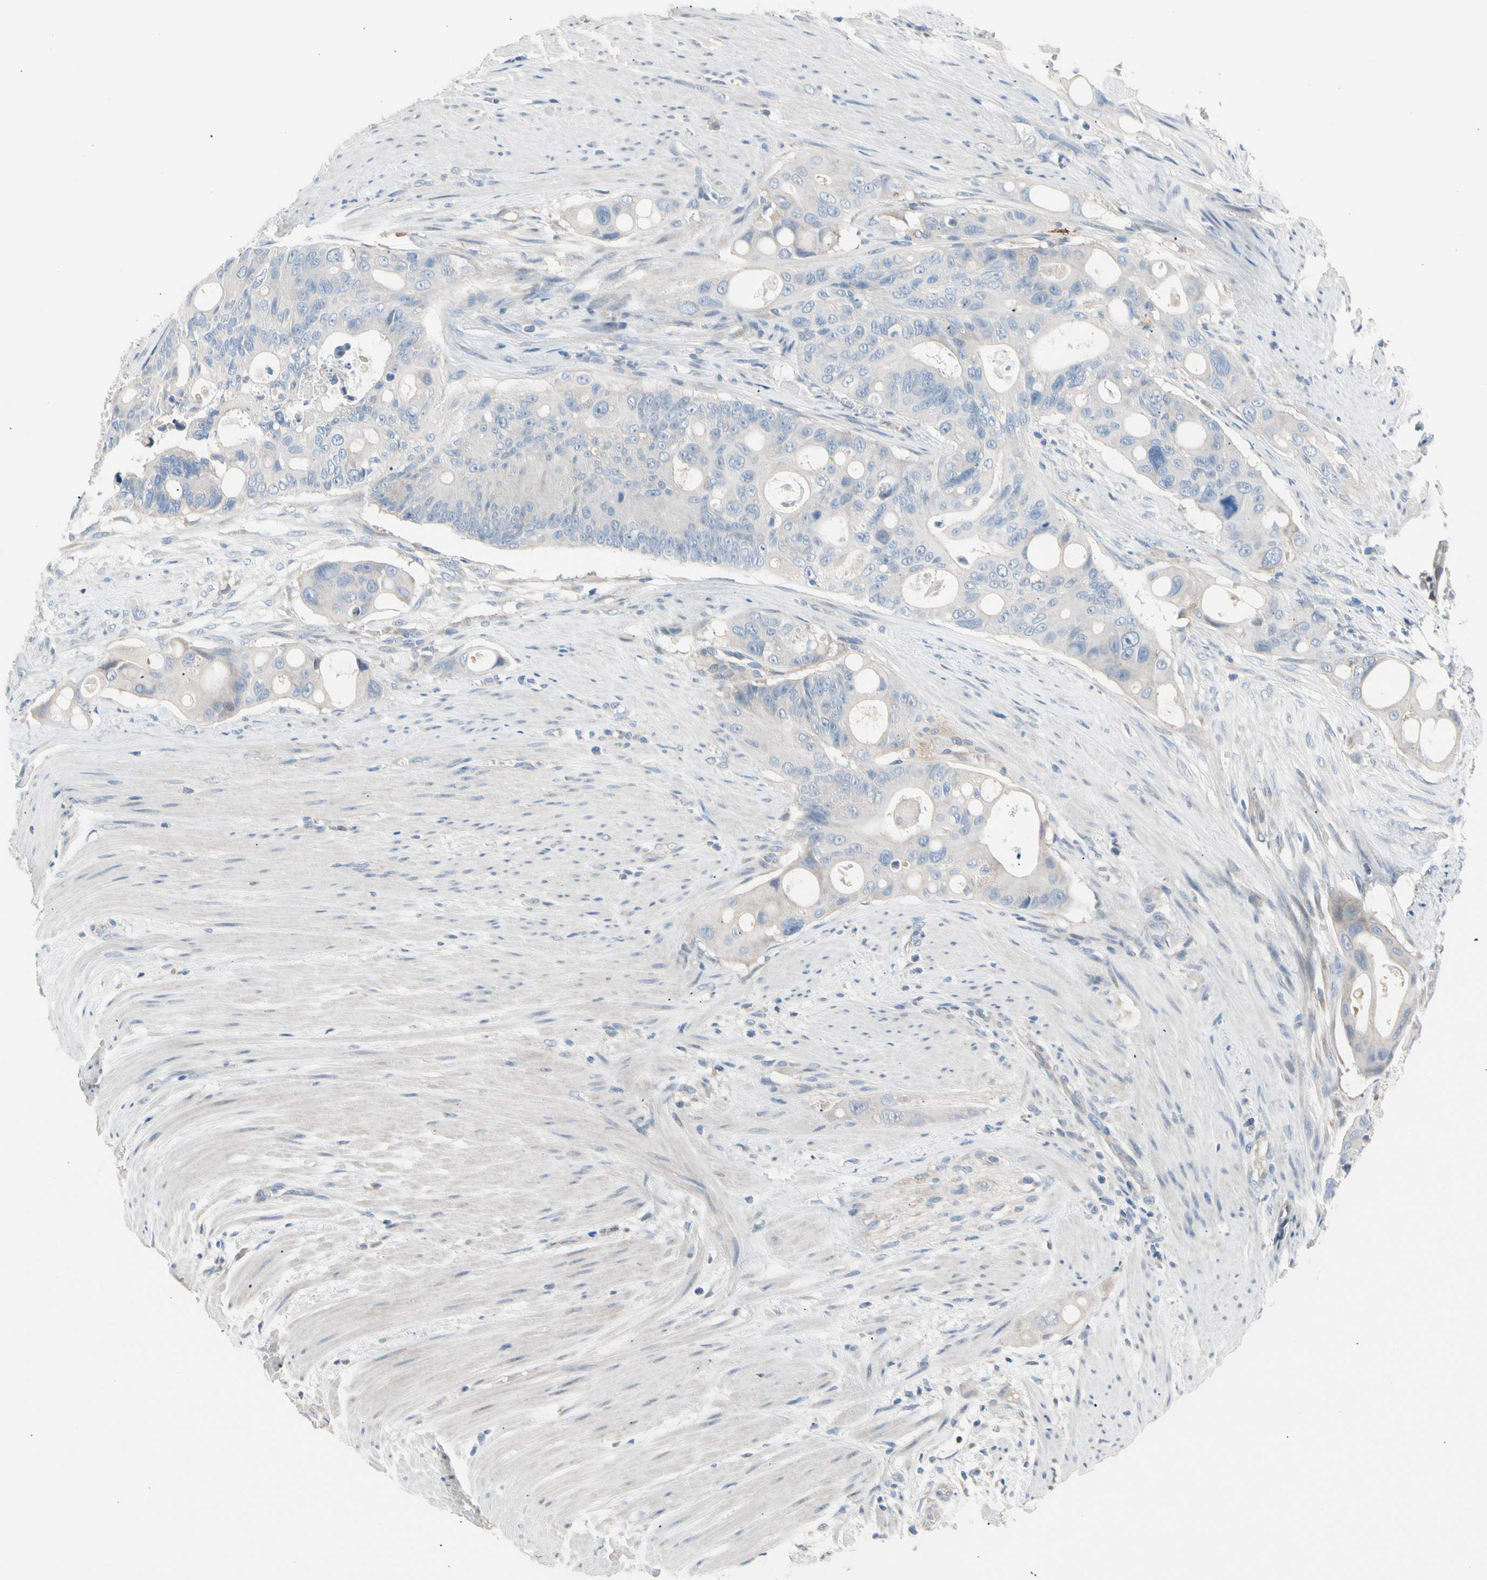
{"staining": {"intensity": "negative", "quantity": "none", "location": "none"}, "tissue": "colorectal cancer", "cell_type": "Tumor cells", "image_type": "cancer", "snomed": [{"axis": "morphology", "description": "Adenocarcinoma, NOS"}, {"axis": "topography", "description": "Colon"}], "caption": "An immunohistochemistry histopathology image of adenocarcinoma (colorectal) is shown. There is no staining in tumor cells of adenocarcinoma (colorectal).", "gene": "CASQ1", "patient": {"sex": "female", "age": 57}}